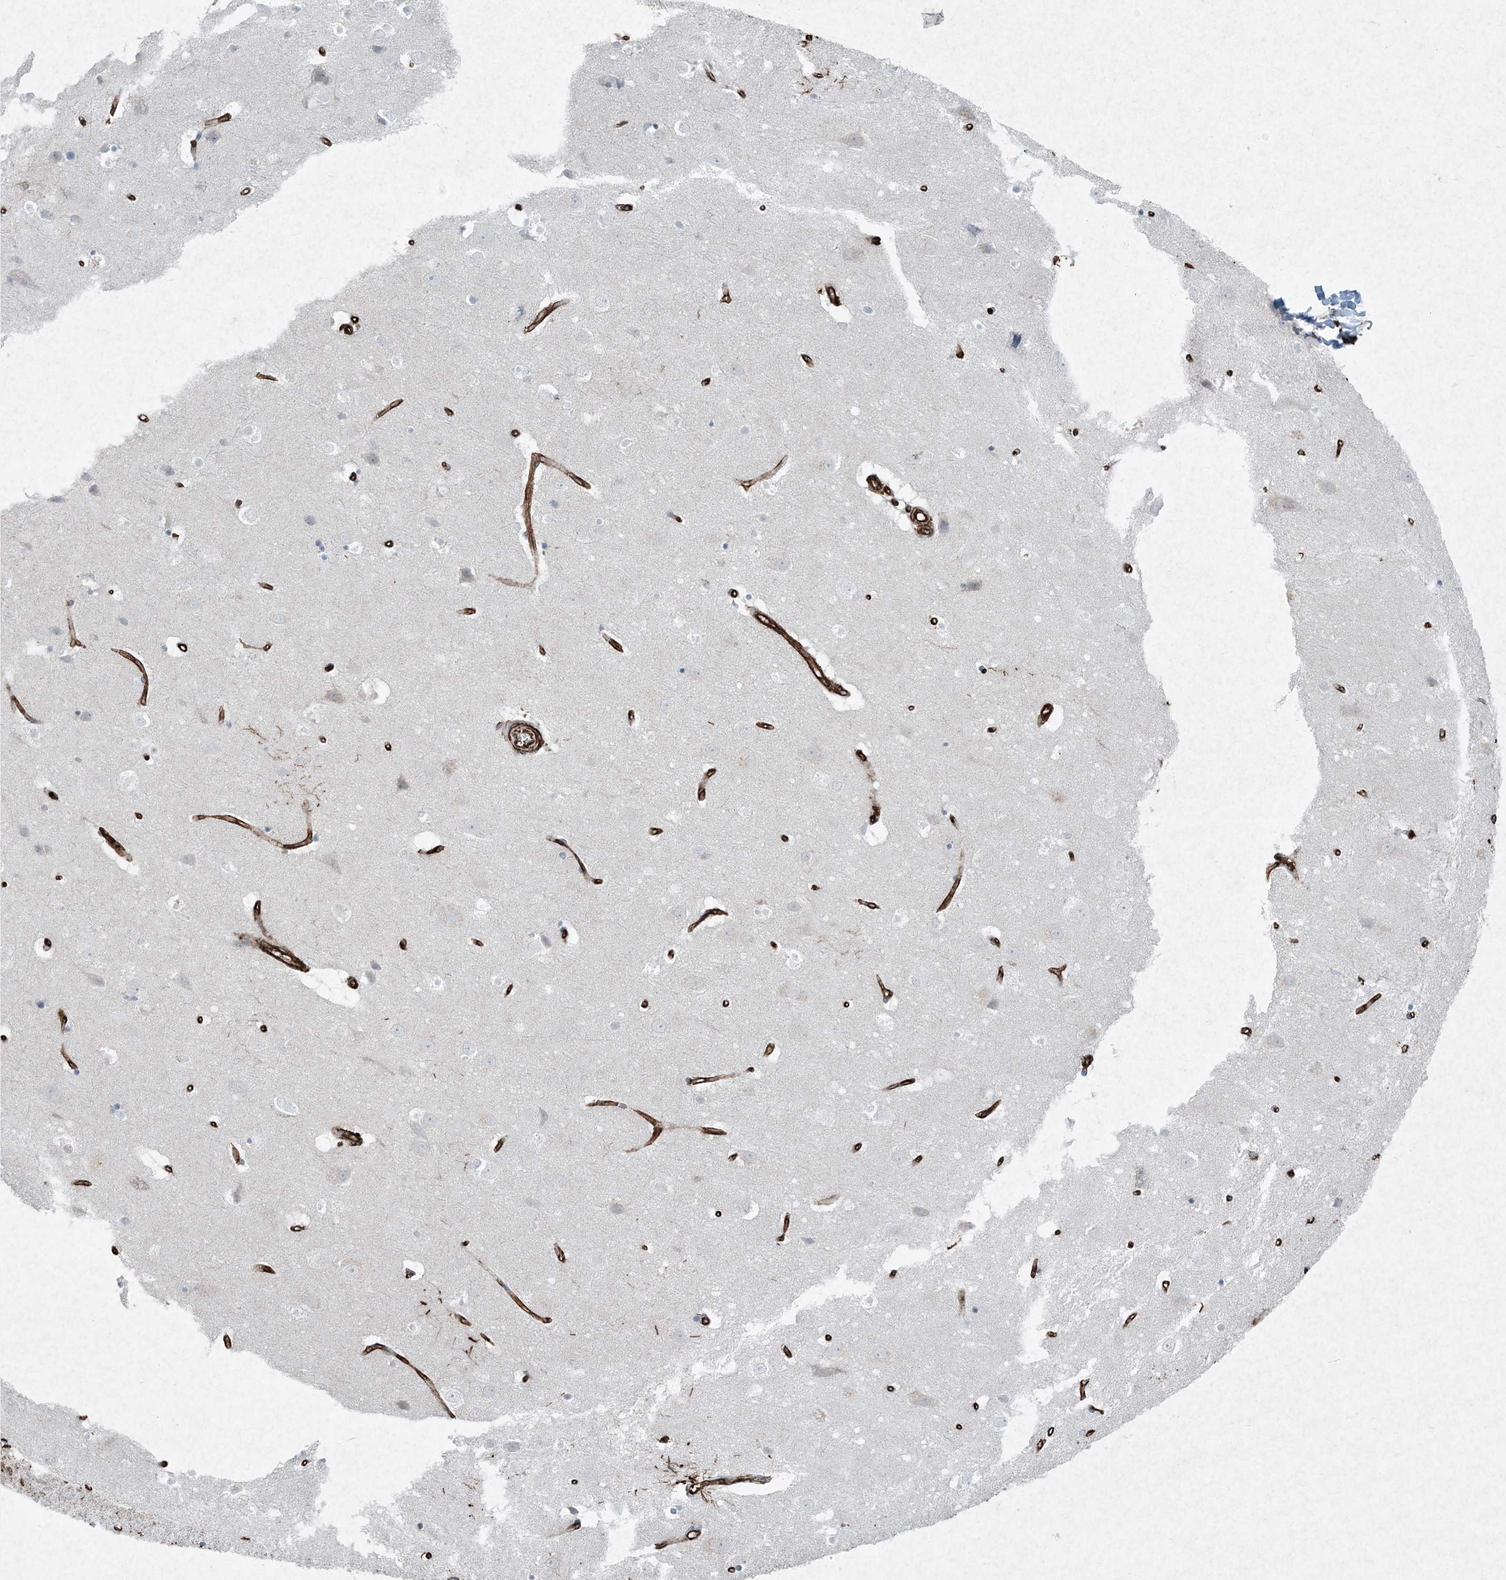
{"staining": {"intensity": "strong", "quantity": ">75%", "location": "cytoplasmic/membranous"}, "tissue": "cerebral cortex", "cell_type": "Endothelial cells", "image_type": "normal", "snomed": [{"axis": "morphology", "description": "Normal tissue, NOS"}, {"axis": "topography", "description": "Cerebral cortex"}], "caption": "This histopathology image displays immunohistochemistry staining of normal human cerebral cortex, with high strong cytoplasmic/membranous positivity in approximately >75% of endothelial cells.", "gene": "RYK", "patient": {"sex": "male", "age": 54}}